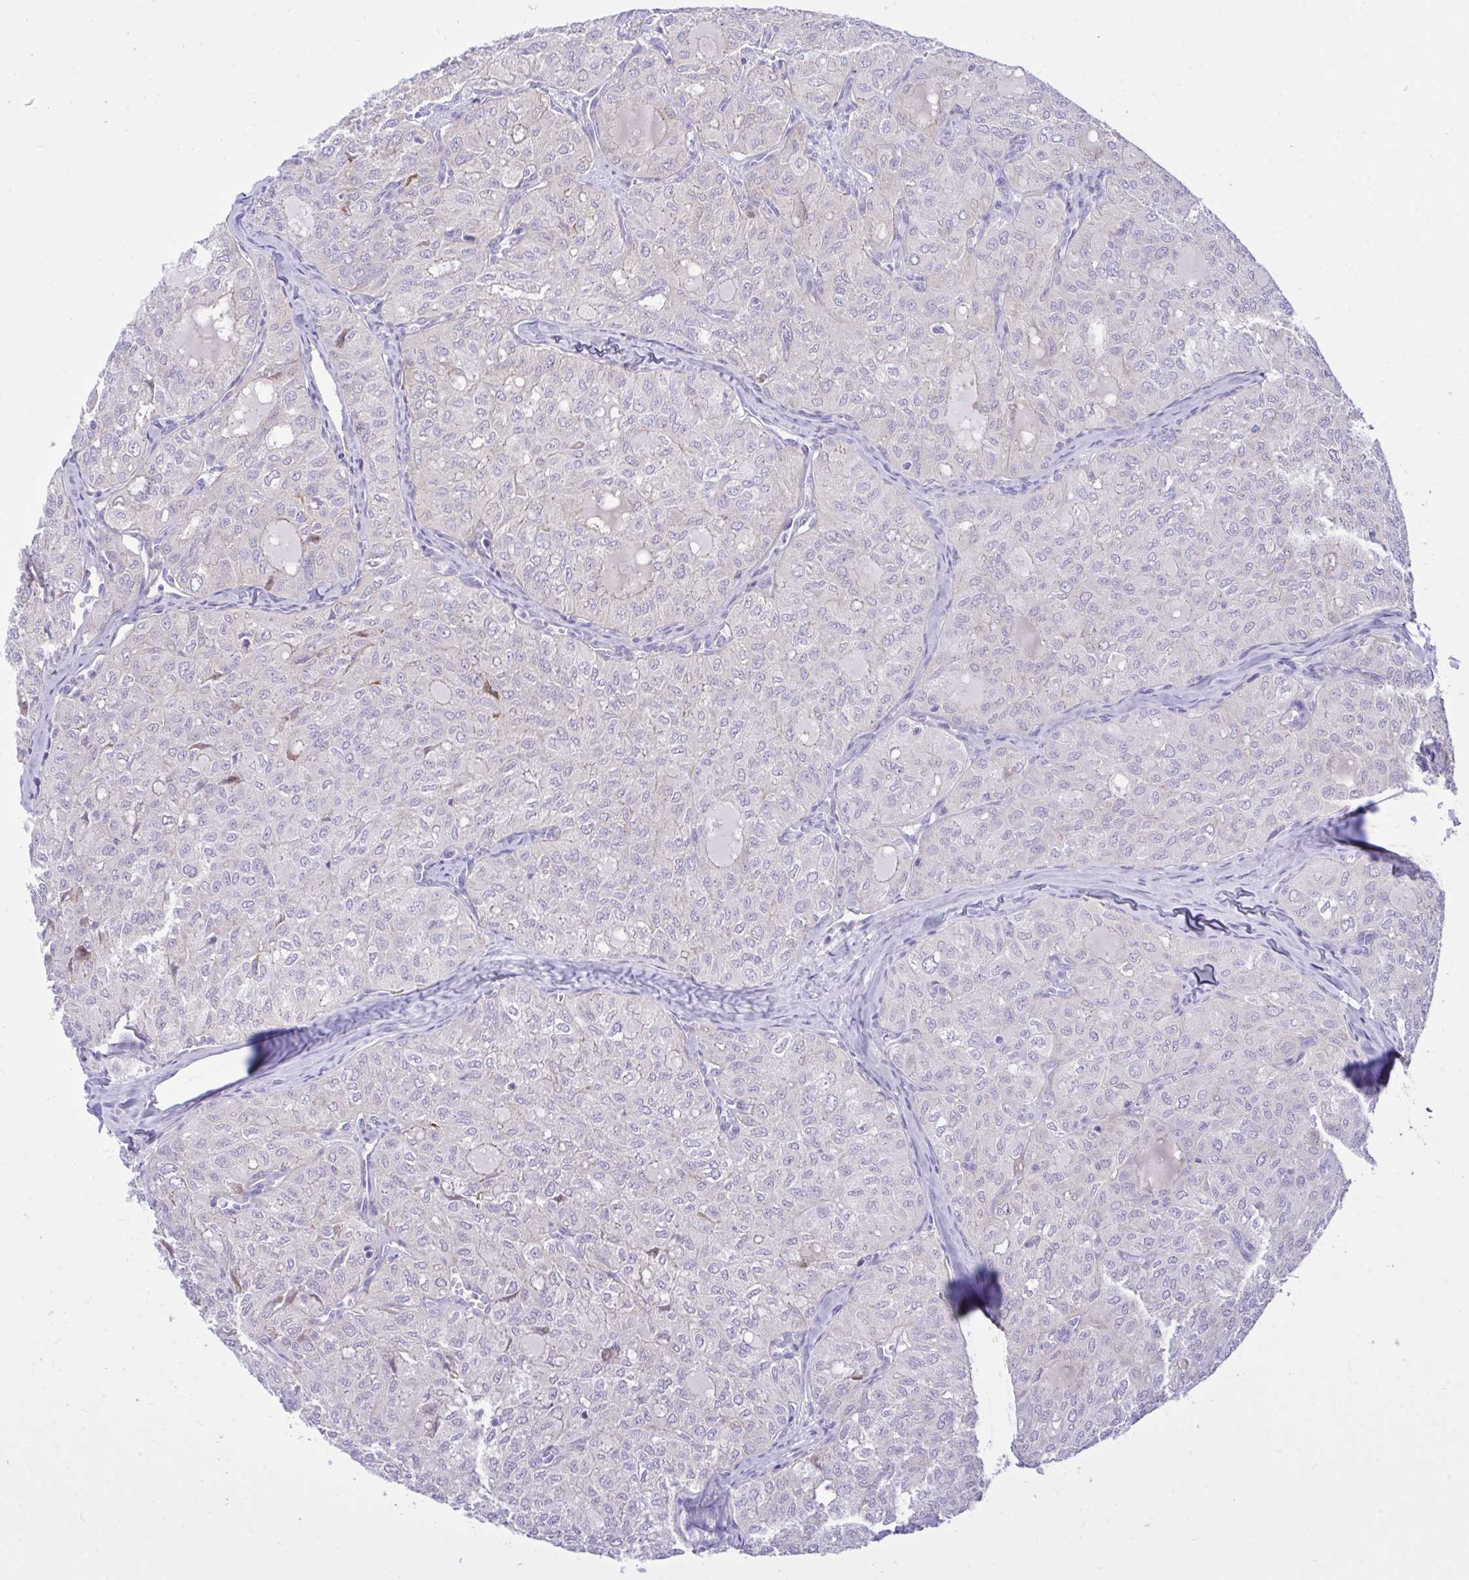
{"staining": {"intensity": "negative", "quantity": "none", "location": "none"}, "tissue": "thyroid cancer", "cell_type": "Tumor cells", "image_type": "cancer", "snomed": [{"axis": "morphology", "description": "Follicular adenoma carcinoma, NOS"}, {"axis": "topography", "description": "Thyroid gland"}], "caption": "DAB (3,3'-diaminobenzidine) immunohistochemical staining of human follicular adenoma carcinoma (thyroid) displays no significant staining in tumor cells.", "gene": "TLN2", "patient": {"sex": "male", "age": 75}}